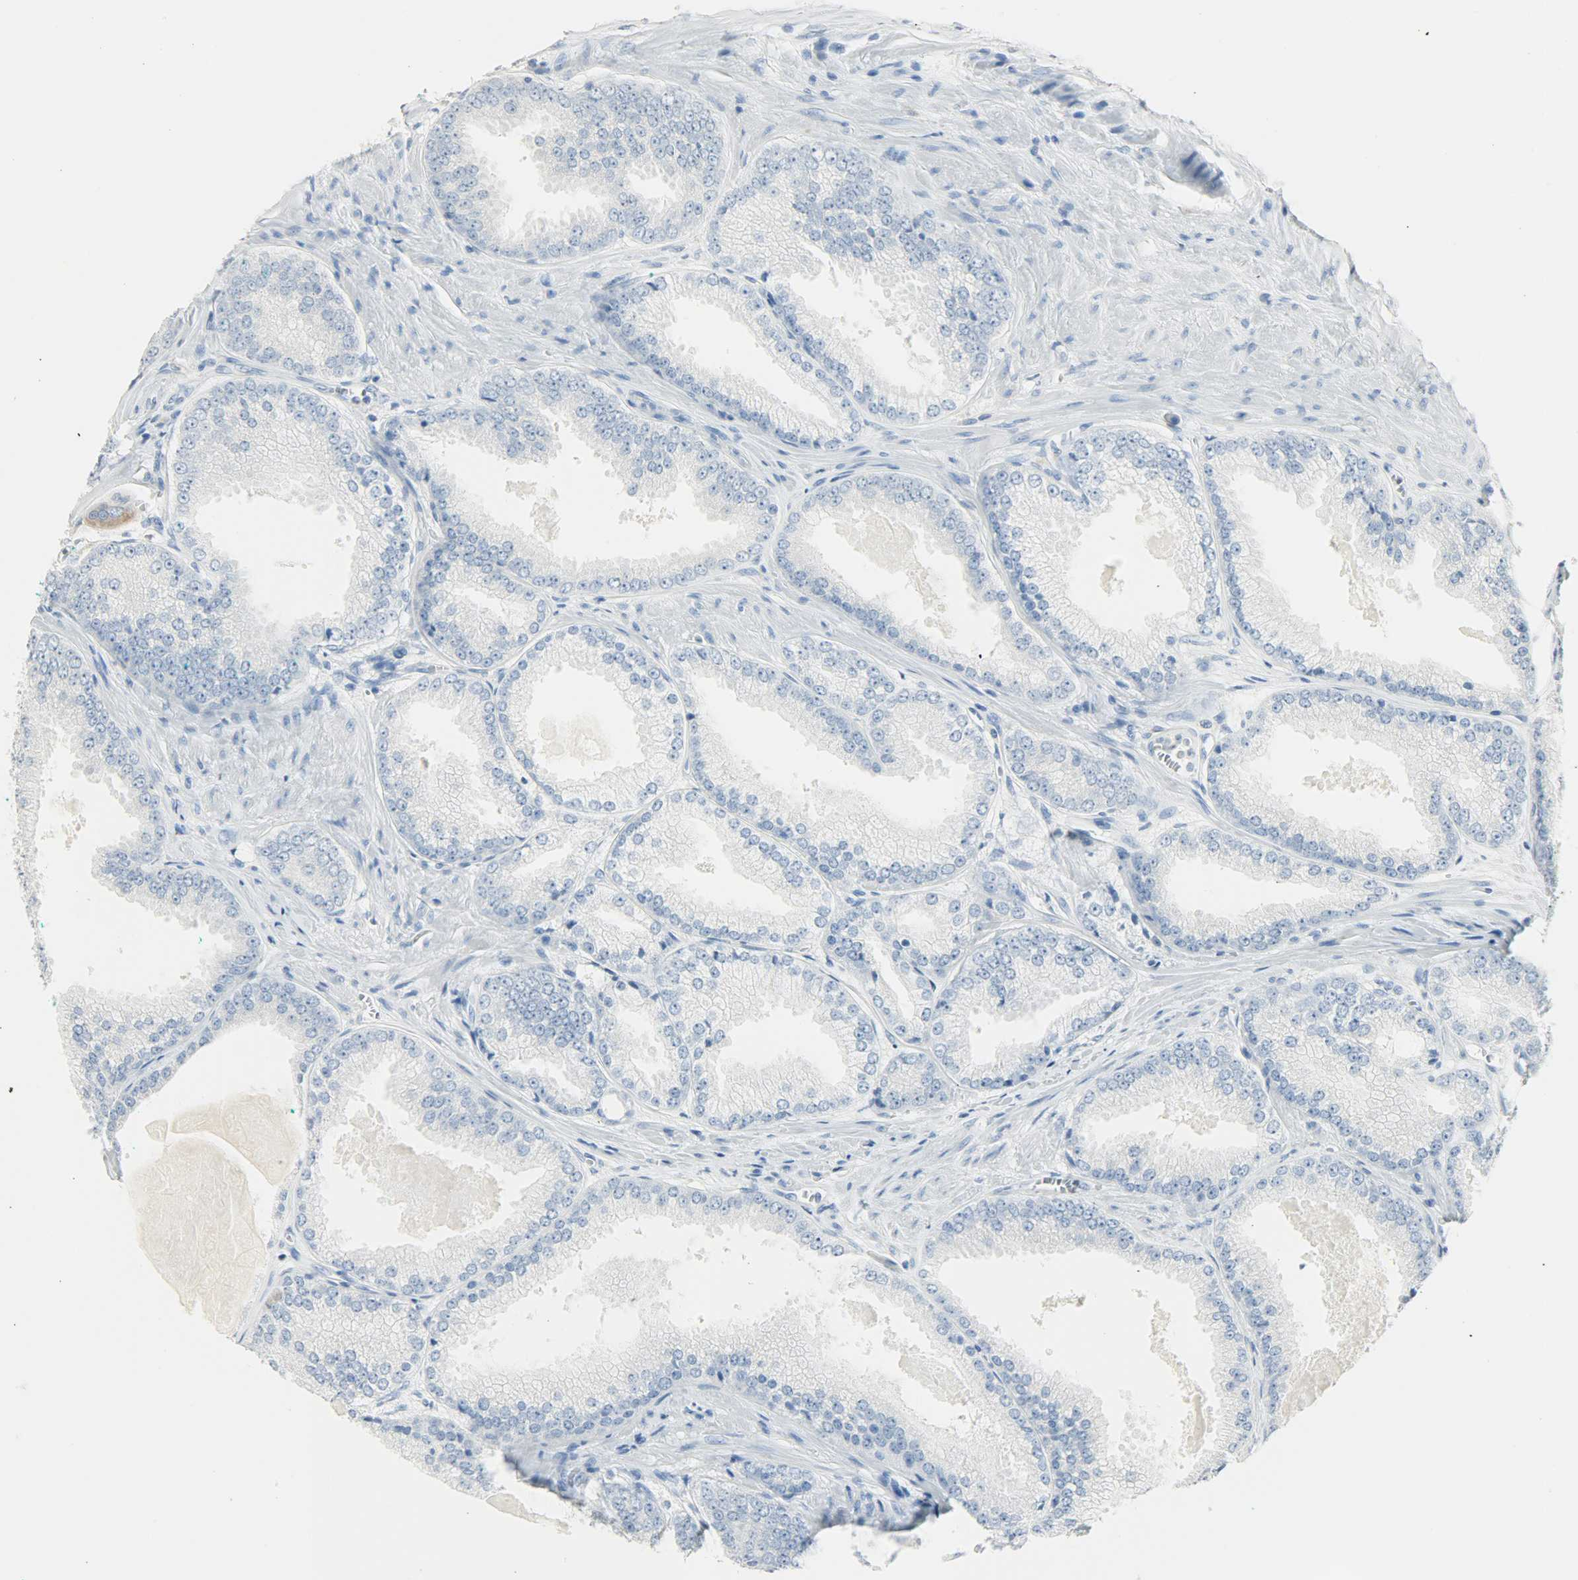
{"staining": {"intensity": "negative", "quantity": "none", "location": "none"}, "tissue": "prostate cancer", "cell_type": "Tumor cells", "image_type": "cancer", "snomed": [{"axis": "morphology", "description": "Adenocarcinoma, High grade"}, {"axis": "topography", "description": "Prostate"}], "caption": "DAB immunohistochemical staining of human prostate high-grade adenocarcinoma exhibits no significant staining in tumor cells.", "gene": "PTPN6", "patient": {"sex": "male", "age": 61}}